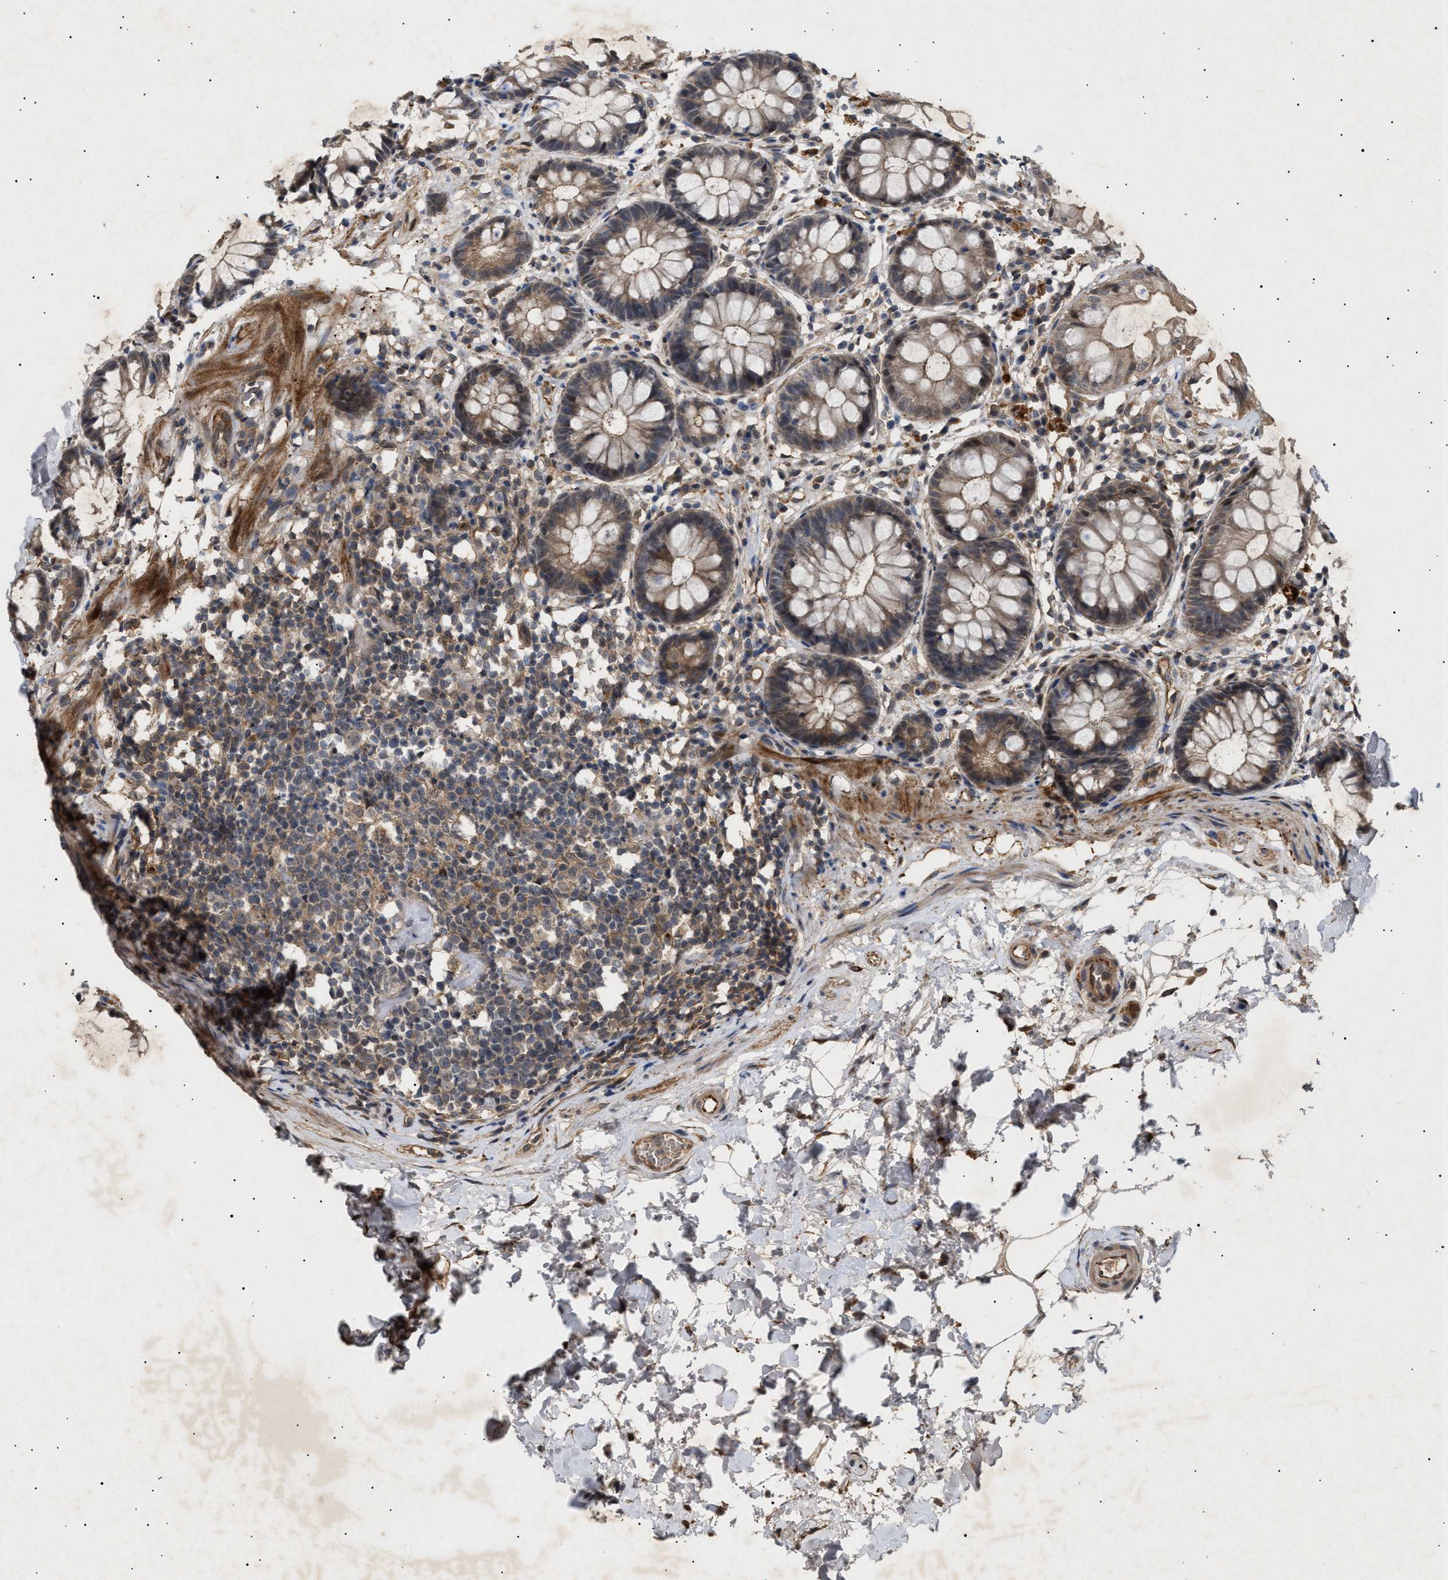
{"staining": {"intensity": "moderate", "quantity": ">75%", "location": "cytoplasmic/membranous"}, "tissue": "rectum", "cell_type": "Glandular cells", "image_type": "normal", "snomed": [{"axis": "morphology", "description": "Normal tissue, NOS"}, {"axis": "topography", "description": "Rectum"}], "caption": "This image reveals immunohistochemistry (IHC) staining of normal rectum, with medium moderate cytoplasmic/membranous expression in approximately >75% of glandular cells.", "gene": "SIRT5", "patient": {"sex": "male", "age": 64}}